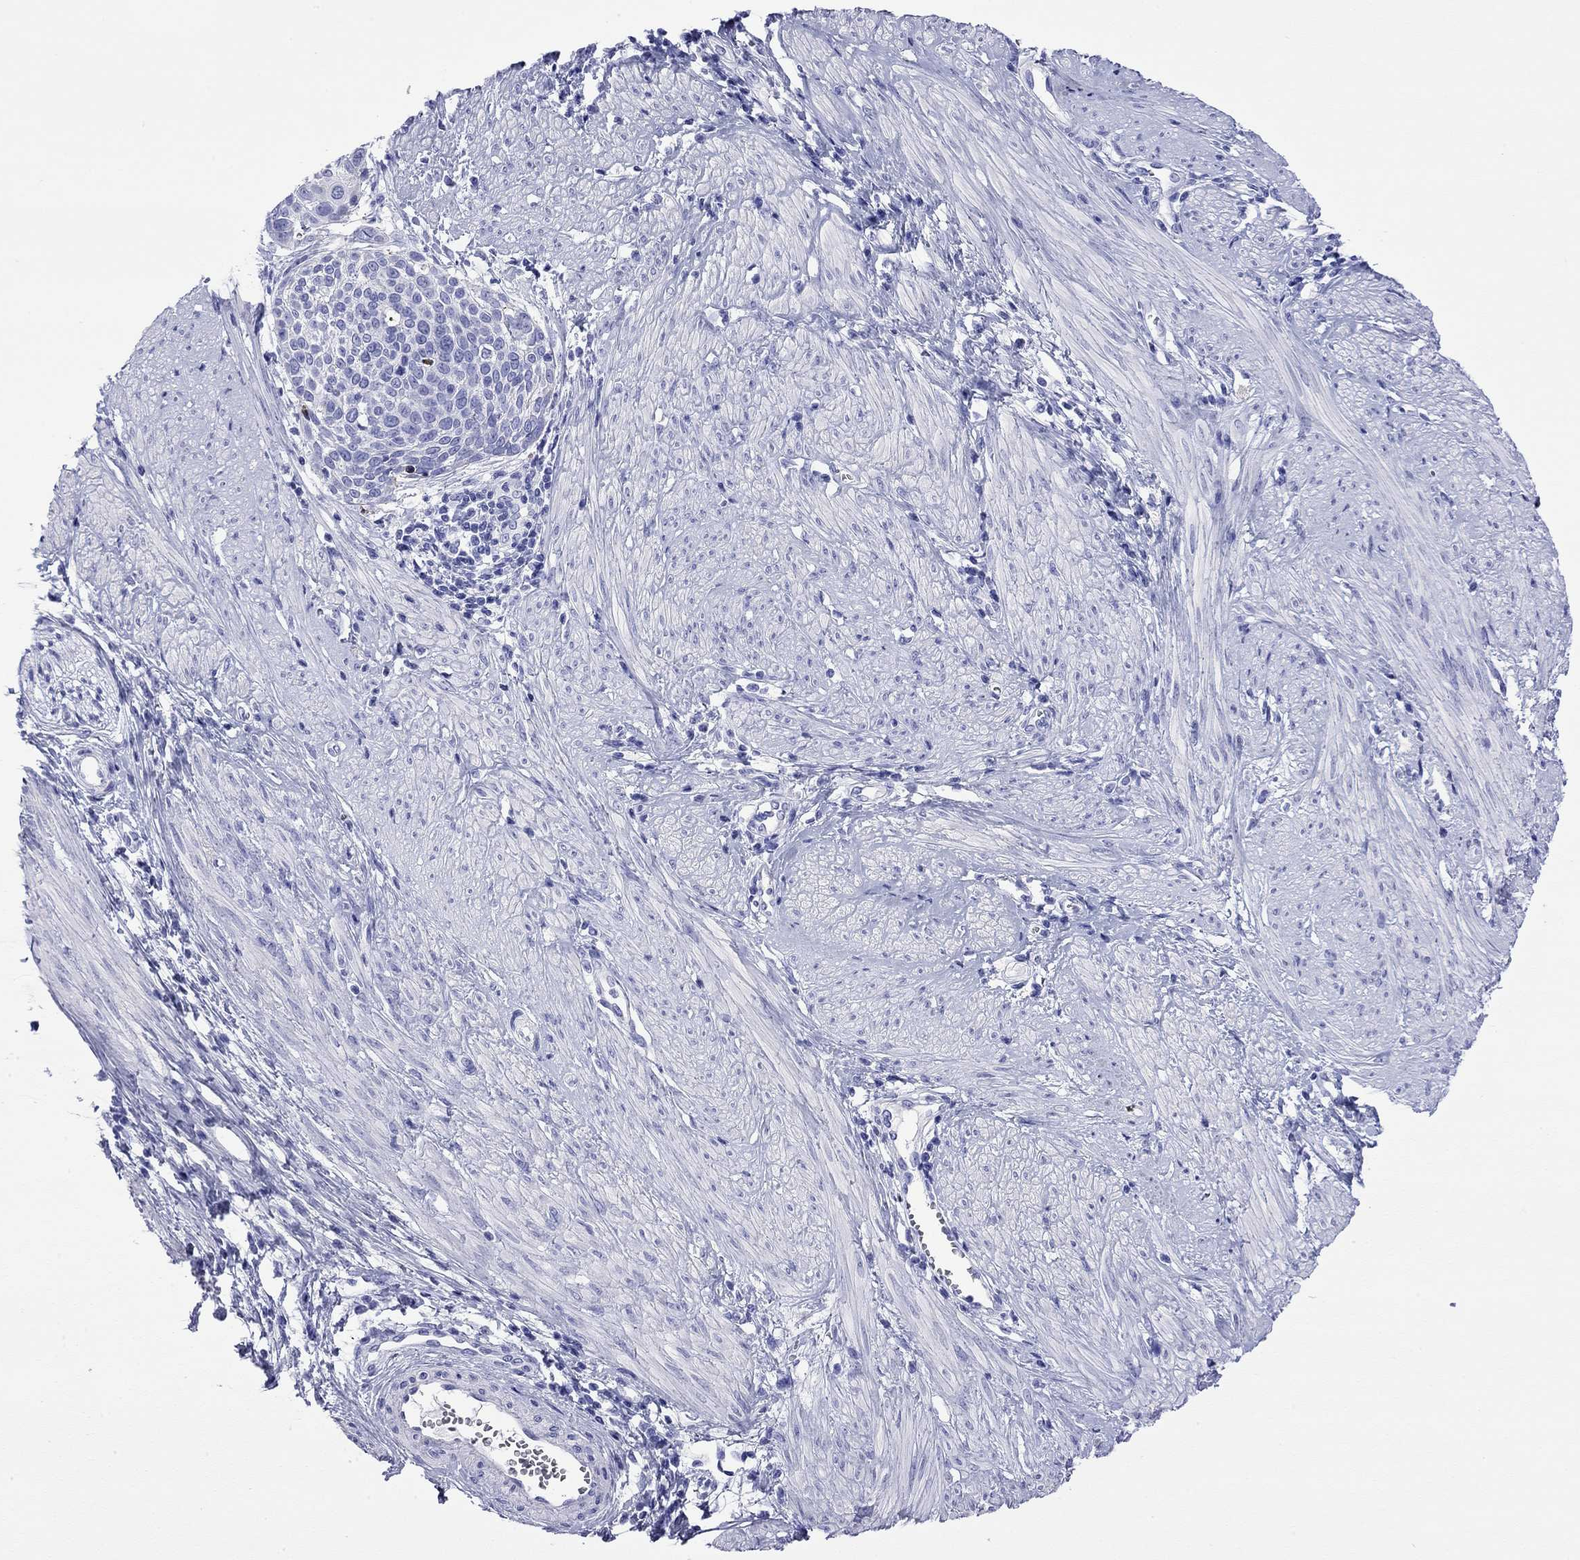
{"staining": {"intensity": "negative", "quantity": "none", "location": "none"}, "tissue": "cervical cancer", "cell_type": "Tumor cells", "image_type": "cancer", "snomed": [{"axis": "morphology", "description": "Squamous cell carcinoma, NOS"}, {"axis": "topography", "description": "Cervix"}], "caption": "Immunohistochemical staining of human cervical cancer (squamous cell carcinoma) demonstrates no significant positivity in tumor cells.", "gene": "FIGLA", "patient": {"sex": "female", "age": 39}}